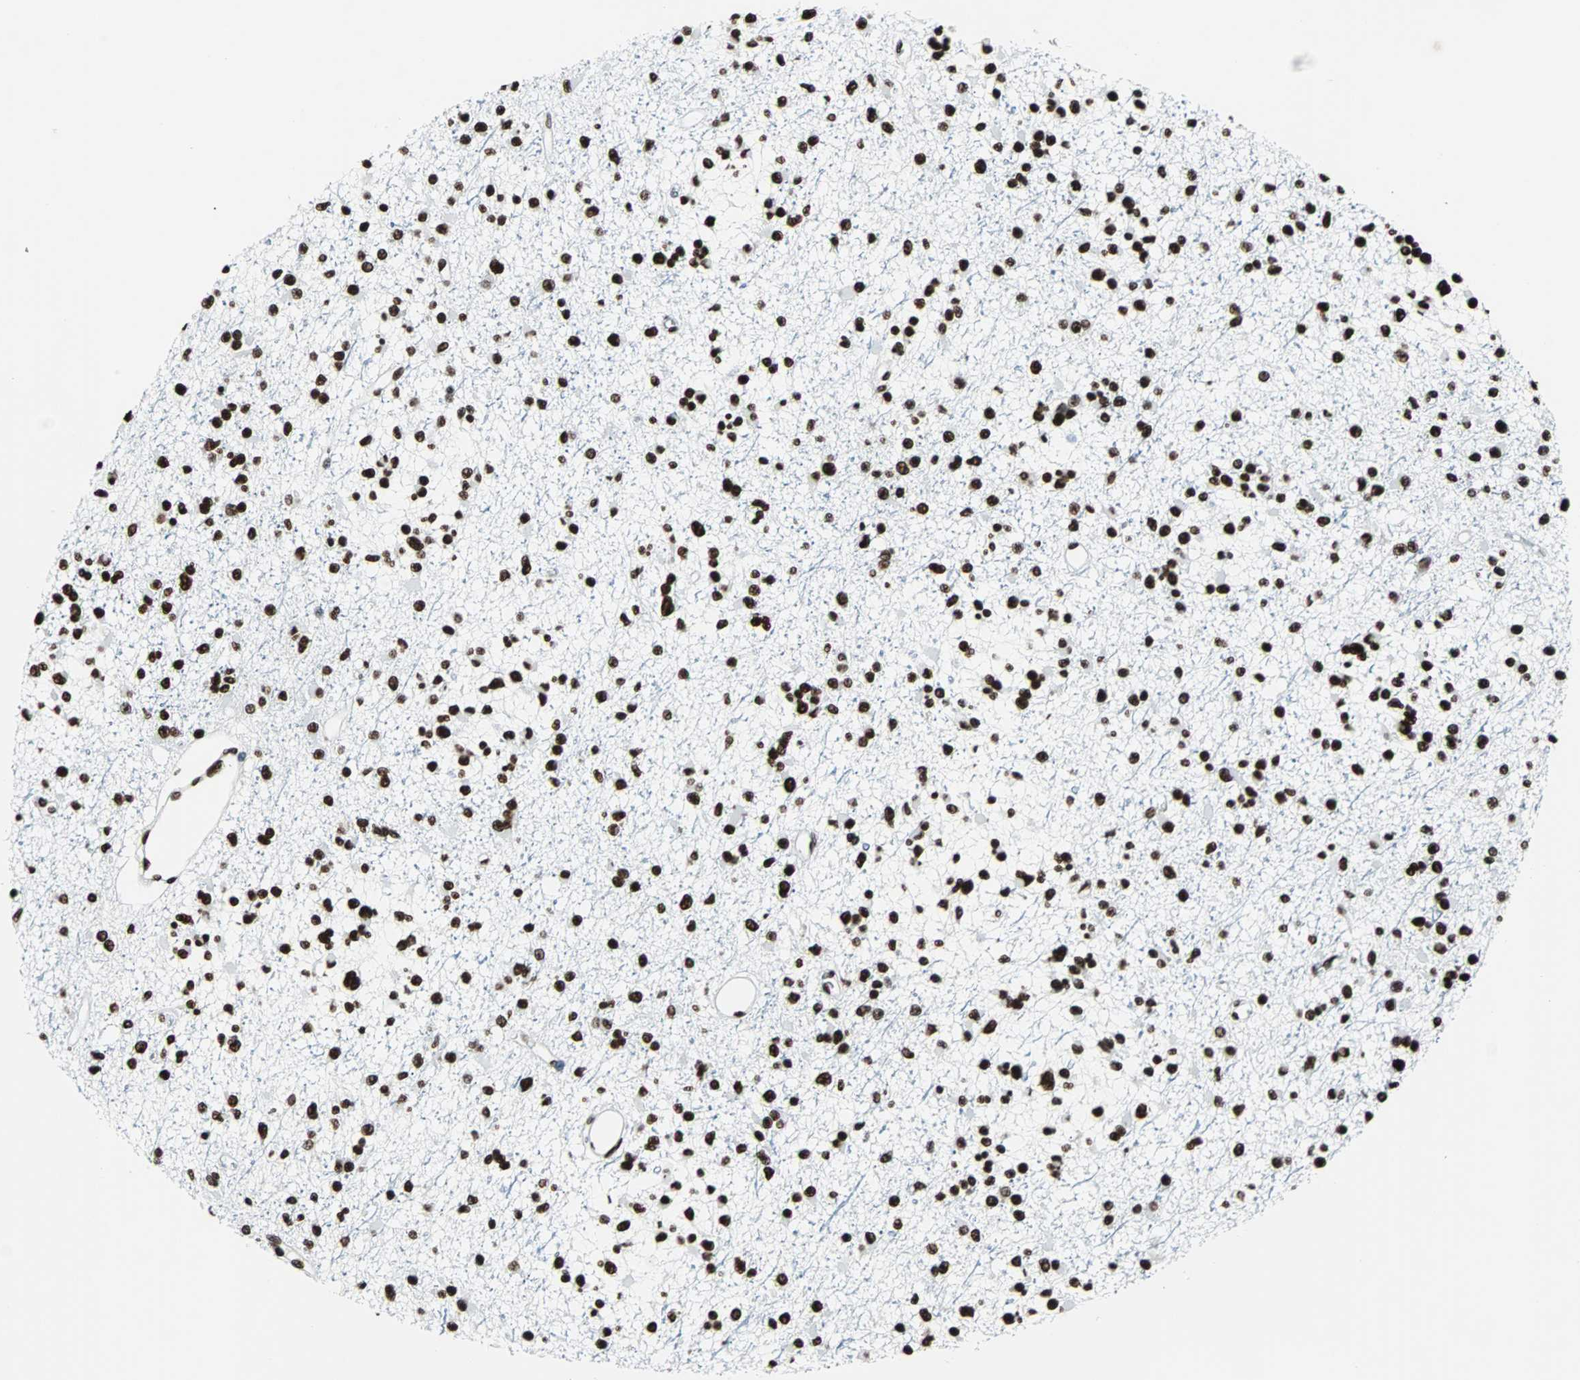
{"staining": {"intensity": "strong", "quantity": ">75%", "location": "nuclear"}, "tissue": "glioma", "cell_type": "Tumor cells", "image_type": "cancer", "snomed": [{"axis": "morphology", "description": "Glioma, malignant, Low grade"}, {"axis": "topography", "description": "Brain"}], "caption": "This is a histology image of immunohistochemistry staining of malignant glioma (low-grade), which shows strong expression in the nuclear of tumor cells.", "gene": "FUBP1", "patient": {"sex": "female", "age": 22}}